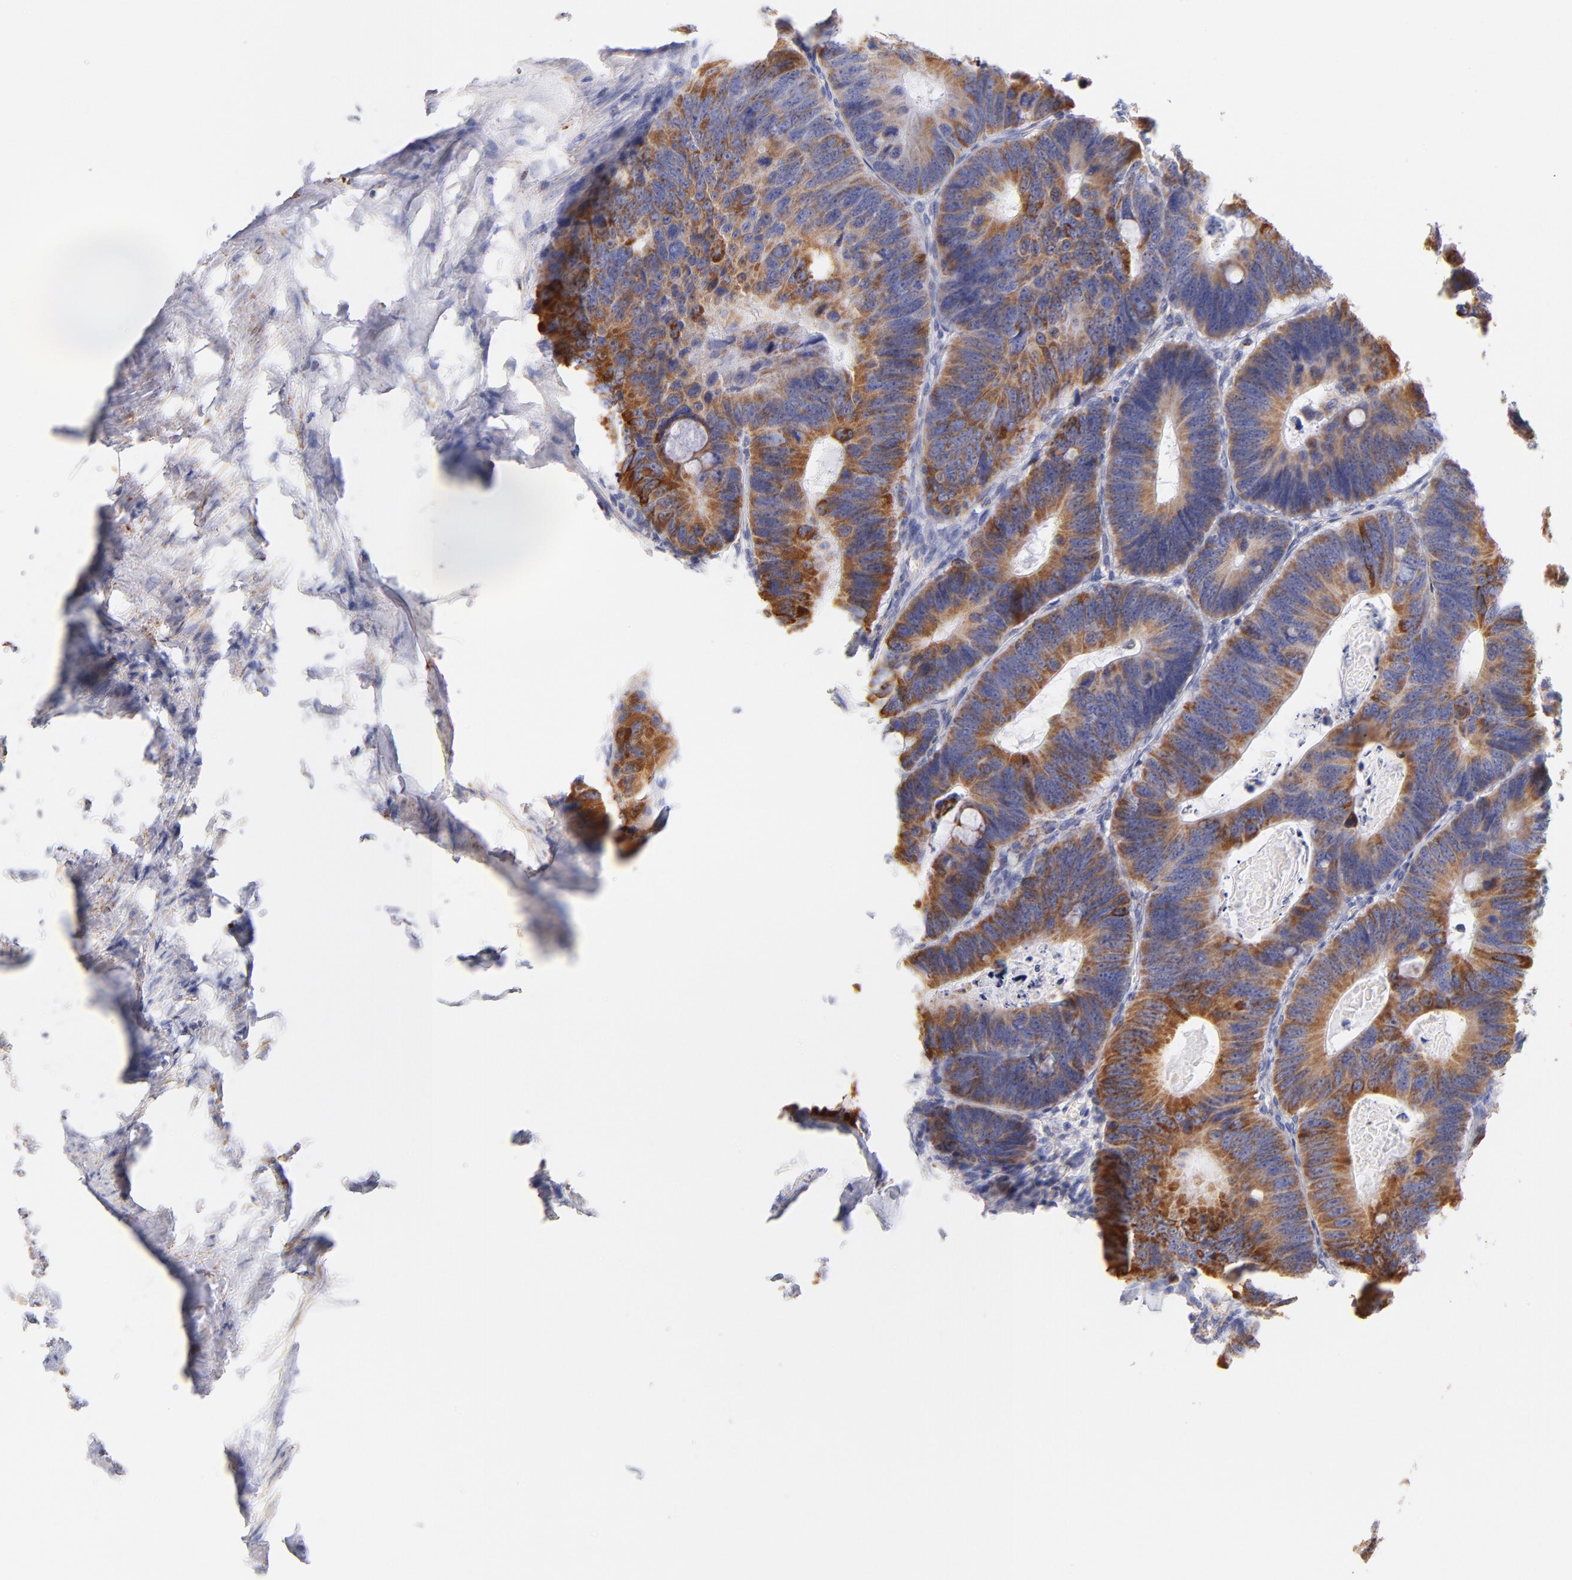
{"staining": {"intensity": "moderate", "quantity": ">75%", "location": "cytoplasmic/membranous"}, "tissue": "colorectal cancer", "cell_type": "Tumor cells", "image_type": "cancer", "snomed": [{"axis": "morphology", "description": "Adenocarcinoma, NOS"}, {"axis": "topography", "description": "Colon"}], "caption": "Immunohistochemical staining of colorectal cancer (adenocarcinoma) reveals medium levels of moderate cytoplasmic/membranous protein positivity in approximately >75% of tumor cells.", "gene": "AIFM1", "patient": {"sex": "female", "age": 55}}